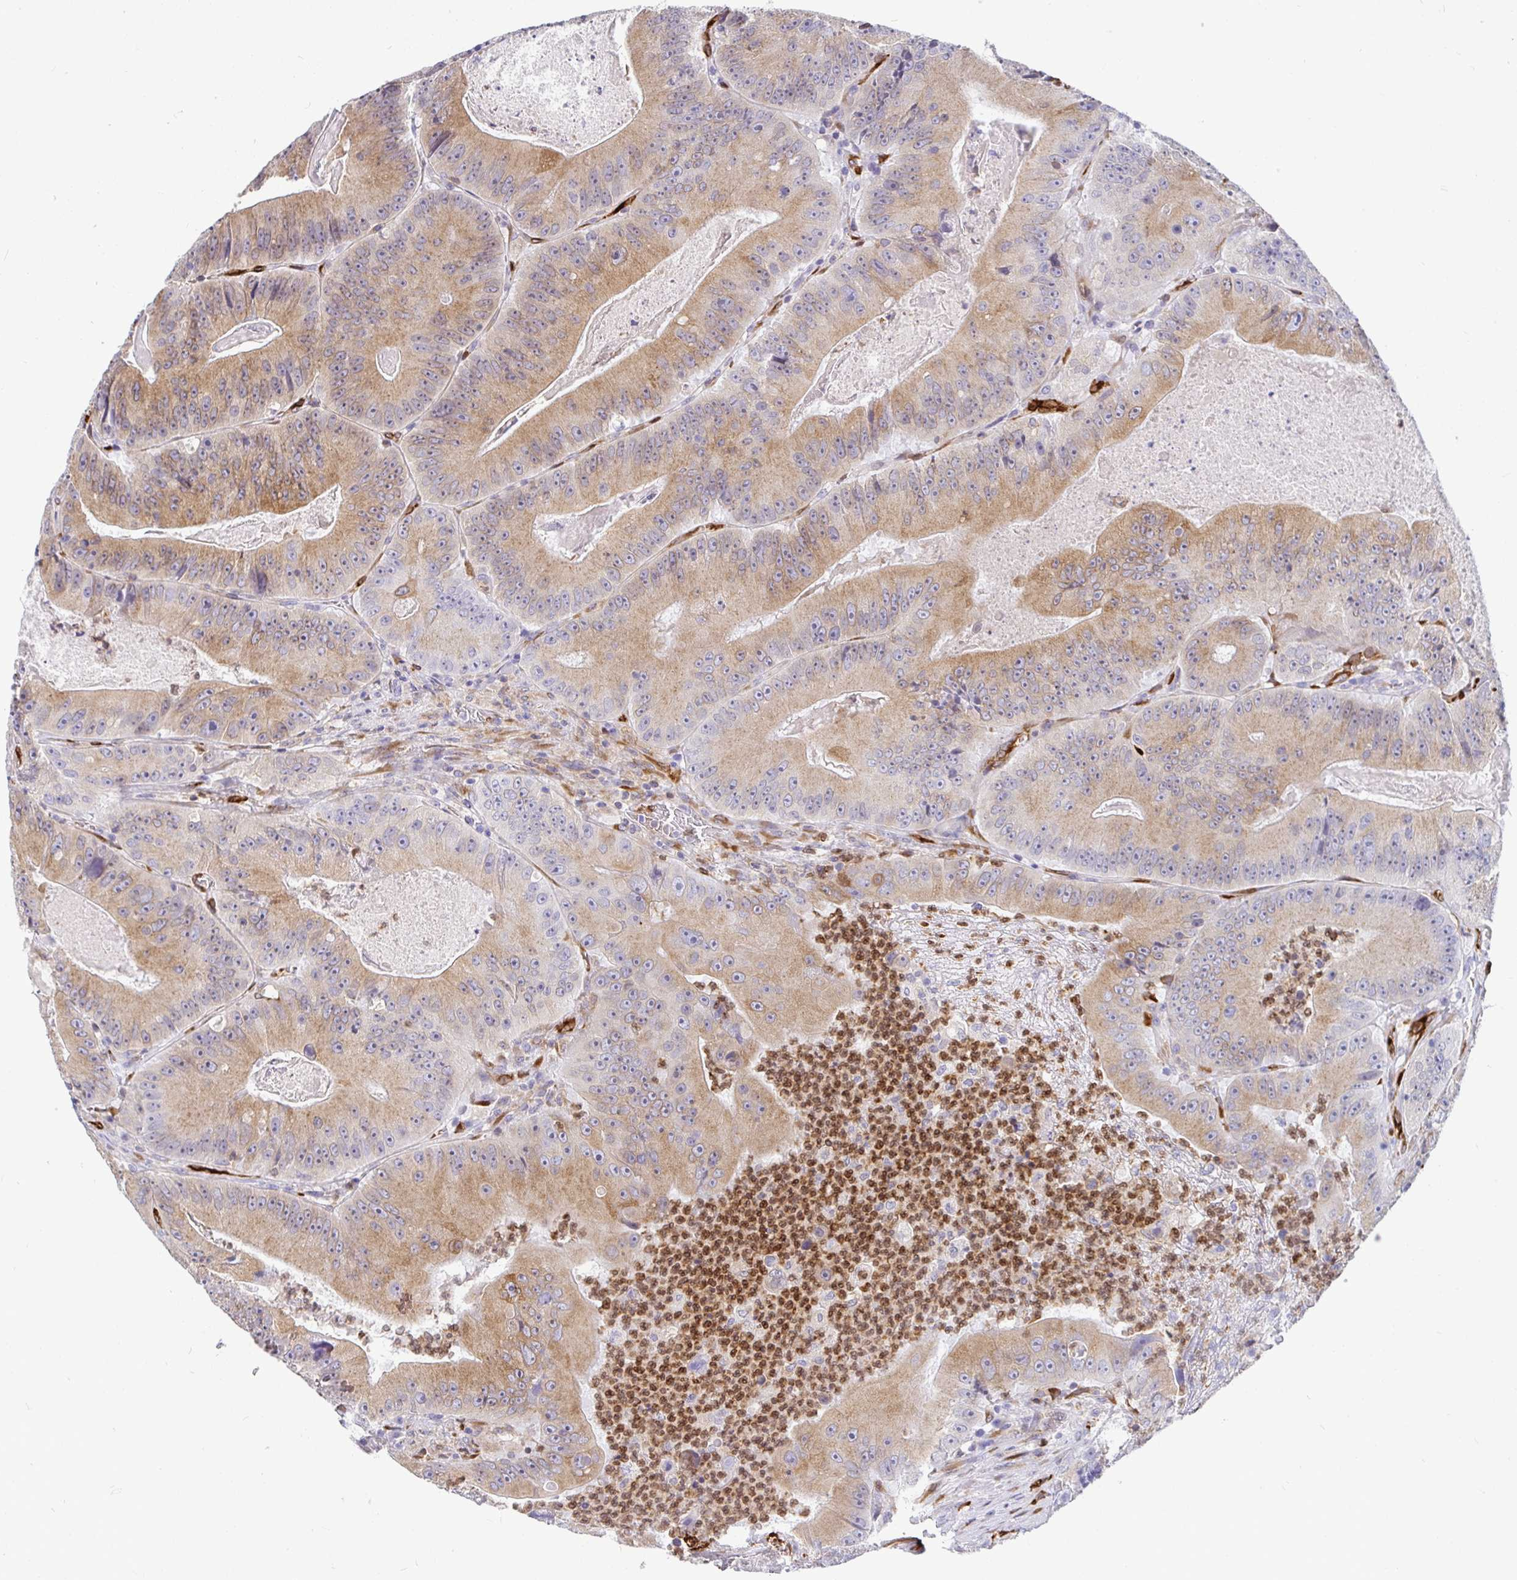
{"staining": {"intensity": "moderate", "quantity": ">75%", "location": "cytoplasmic/membranous"}, "tissue": "colorectal cancer", "cell_type": "Tumor cells", "image_type": "cancer", "snomed": [{"axis": "morphology", "description": "Adenocarcinoma, NOS"}, {"axis": "topography", "description": "Colon"}], "caption": "Immunohistochemical staining of colorectal cancer shows moderate cytoplasmic/membranous protein positivity in about >75% of tumor cells.", "gene": "TP53I11", "patient": {"sex": "female", "age": 86}}